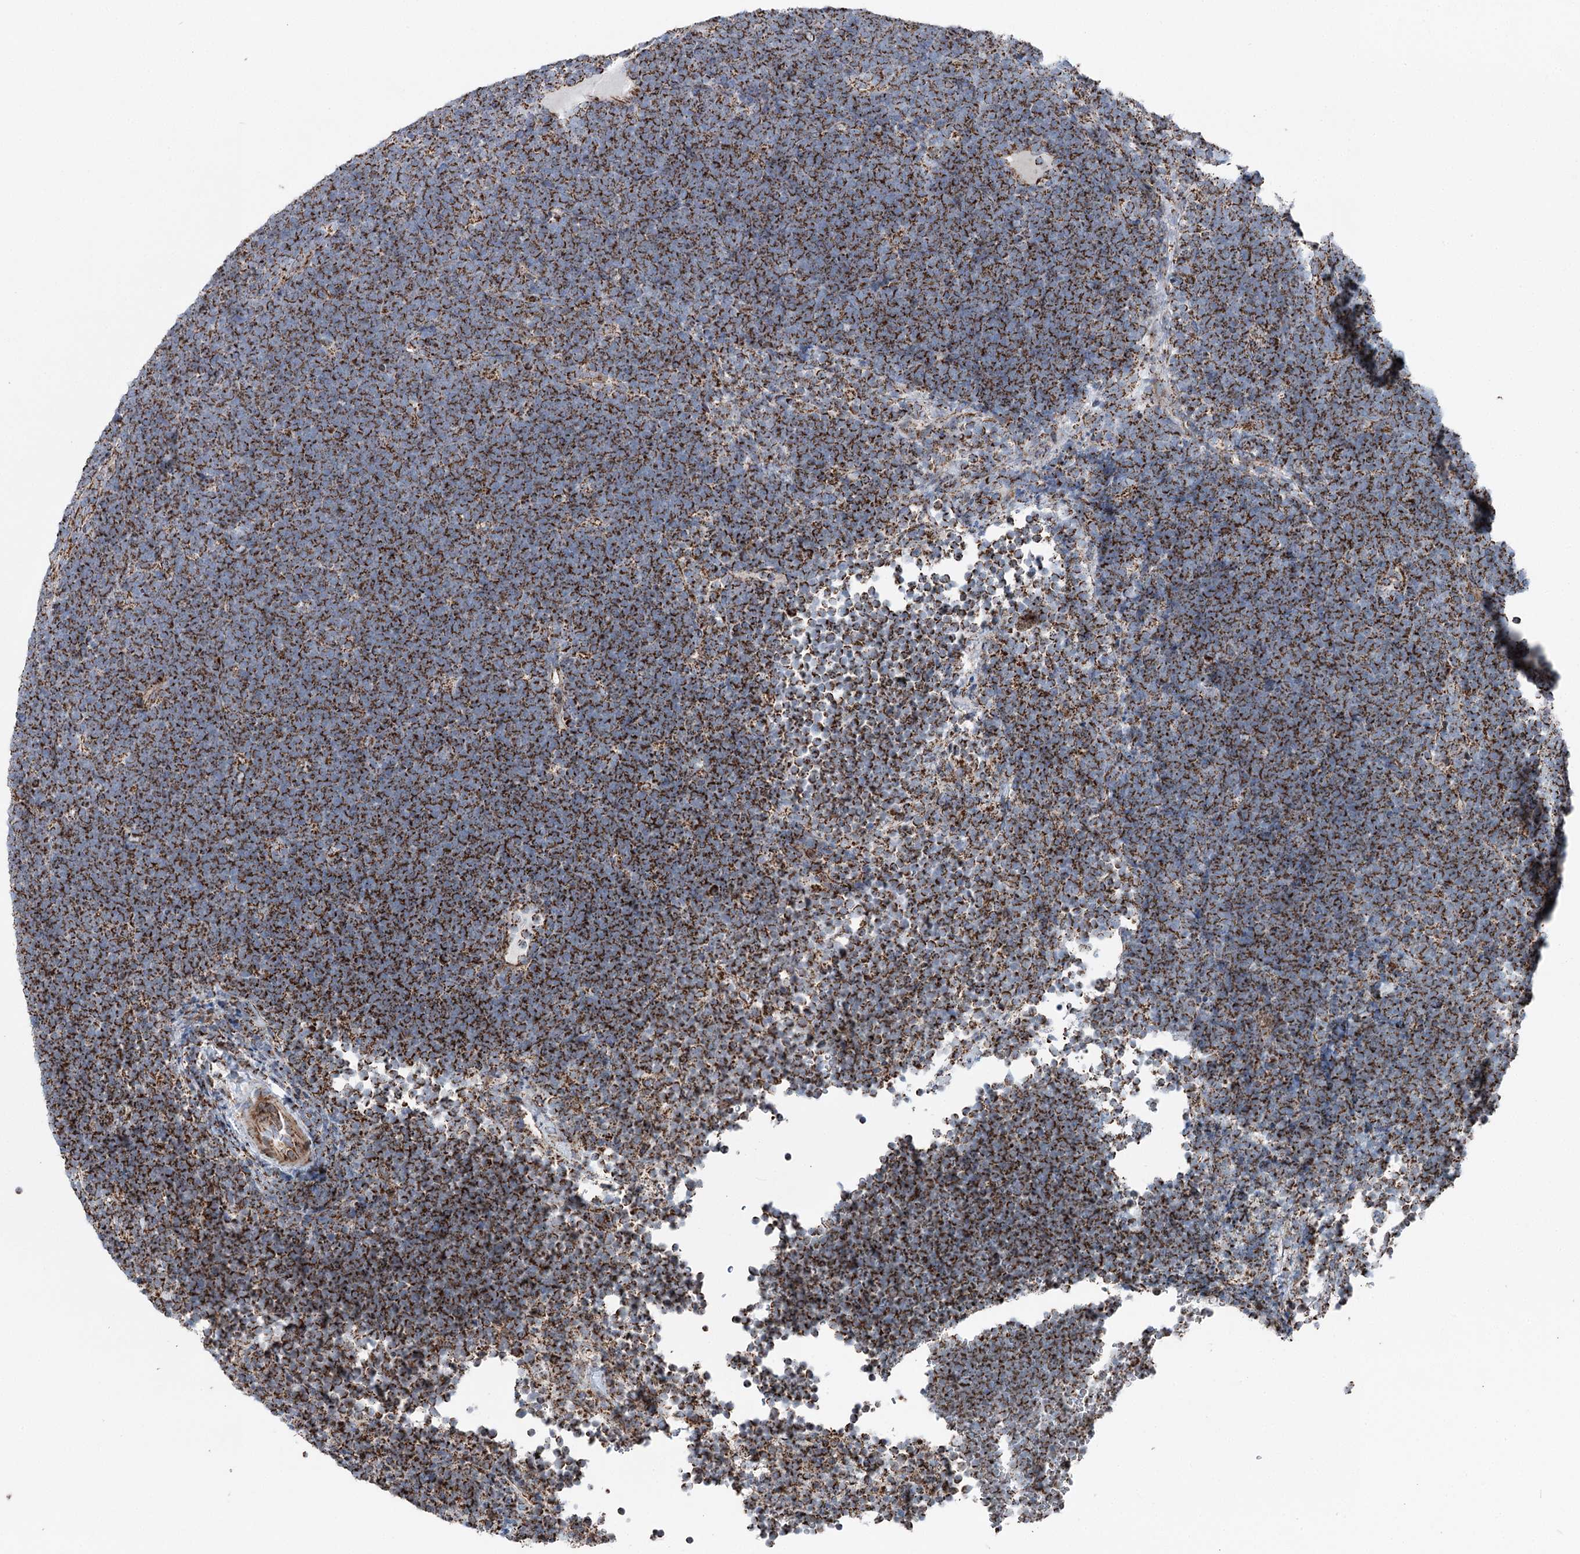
{"staining": {"intensity": "strong", "quantity": ">75%", "location": "cytoplasmic/membranous"}, "tissue": "lymphoma", "cell_type": "Tumor cells", "image_type": "cancer", "snomed": [{"axis": "morphology", "description": "Malignant lymphoma, non-Hodgkin's type, High grade"}, {"axis": "topography", "description": "Lymph node"}], "caption": "Tumor cells show high levels of strong cytoplasmic/membranous staining in approximately >75% of cells in lymphoma. Using DAB (3,3'-diaminobenzidine) (brown) and hematoxylin (blue) stains, captured at high magnification using brightfield microscopy.", "gene": "UCN3", "patient": {"sex": "male", "age": 13}}